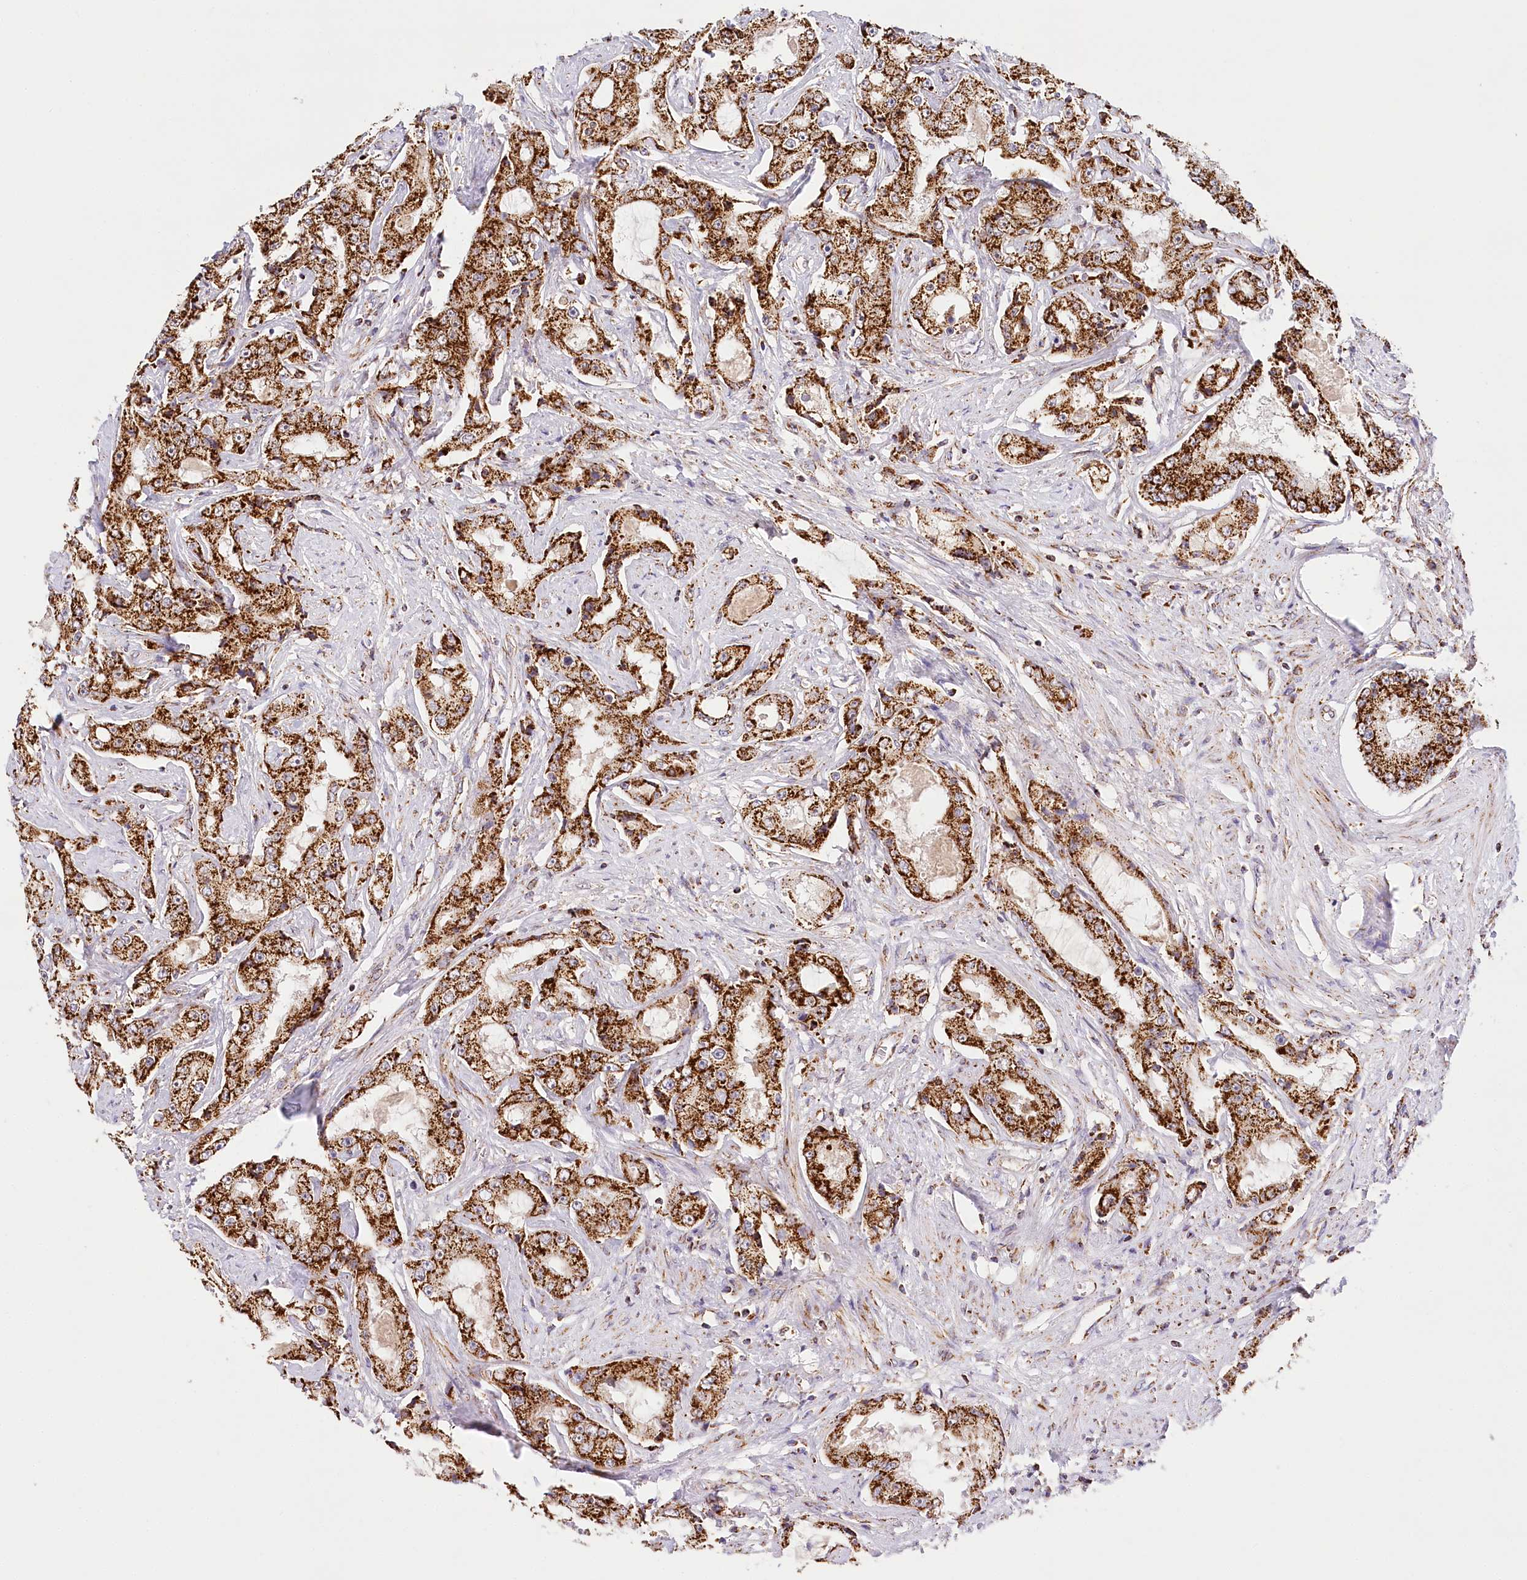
{"staining": {"intensity": "strong", "quantity": ">75%", "location": "cytoplasmic/membranous"}, "tissue": "prostate cancer", "cell_type": "Tumor cells", "image_type": "cancer", "snomed": [{"axis": "morphology", "description": "Adenocarcinoma, High grade"}, {"axis": "topography", "description": "Prostate"}], "caption": "Prostate adenocarcinoma (high-grade) stained with DAB (3,3'-diaminobenzidine) IHC reveals high levels of strong cytoplasmic/membranous staining in about >75% of tumor cells.", "gene": "LSS", "patient": {"sex": "male", "age": 73}}